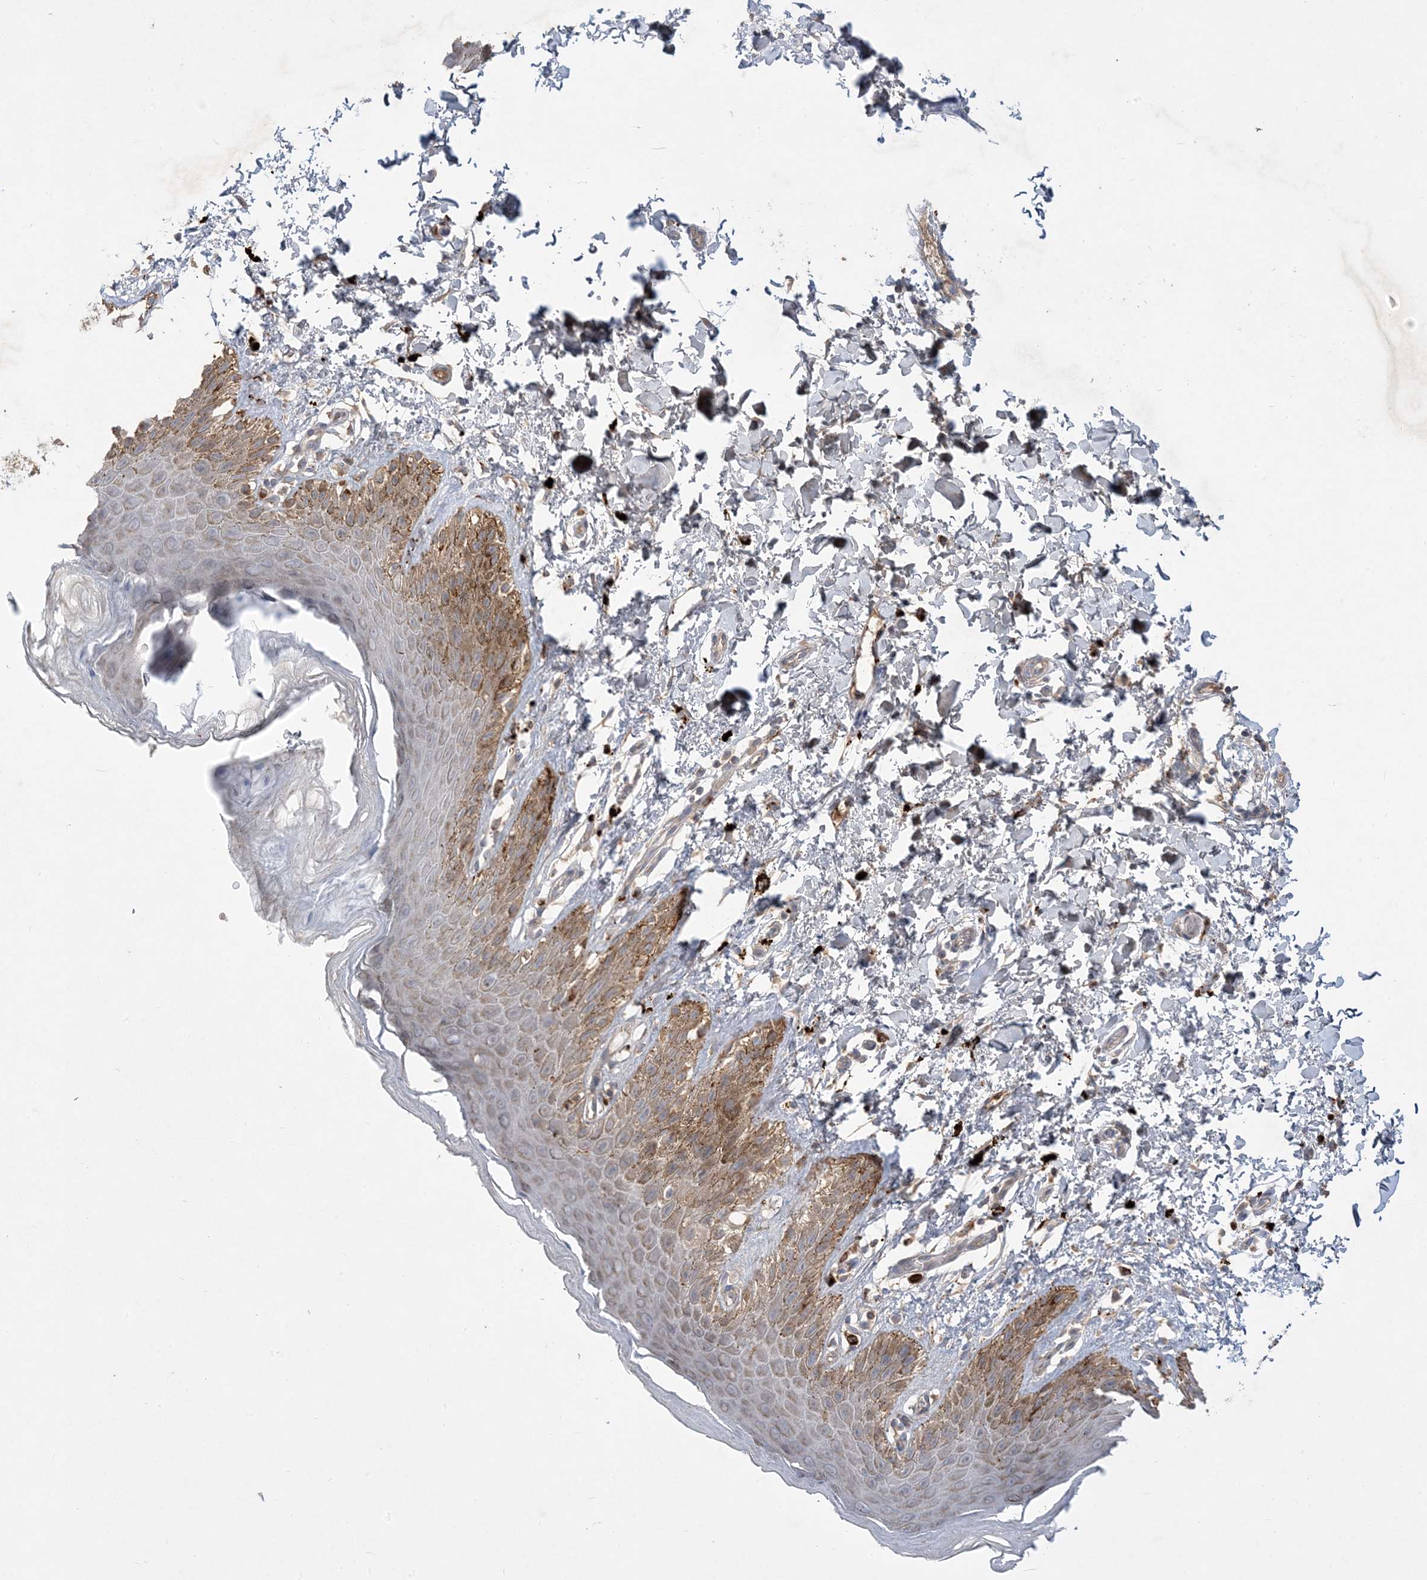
{"staining": {"intensity": "moderate", "quantity": "25%-75%", "location": "cytoplasmic/membranous"}, "tissue": "skin", "cell_type": "Epidermal cells", "image_type": "normal", "snomed": [{"axis": "morphology", "description": "Normal tissue, NOS"}, {"axis": "topography", "description": "Anal"}], "caption": "The immunohistochemical stain shows moderate cytoplasmic/membranous positivity in epidermal cells of normal skin. (Brightfield microscopy of DAB IHC at high magnification).", "gene": "MASP2", "patient": {"sex": "male", "age": 44}}